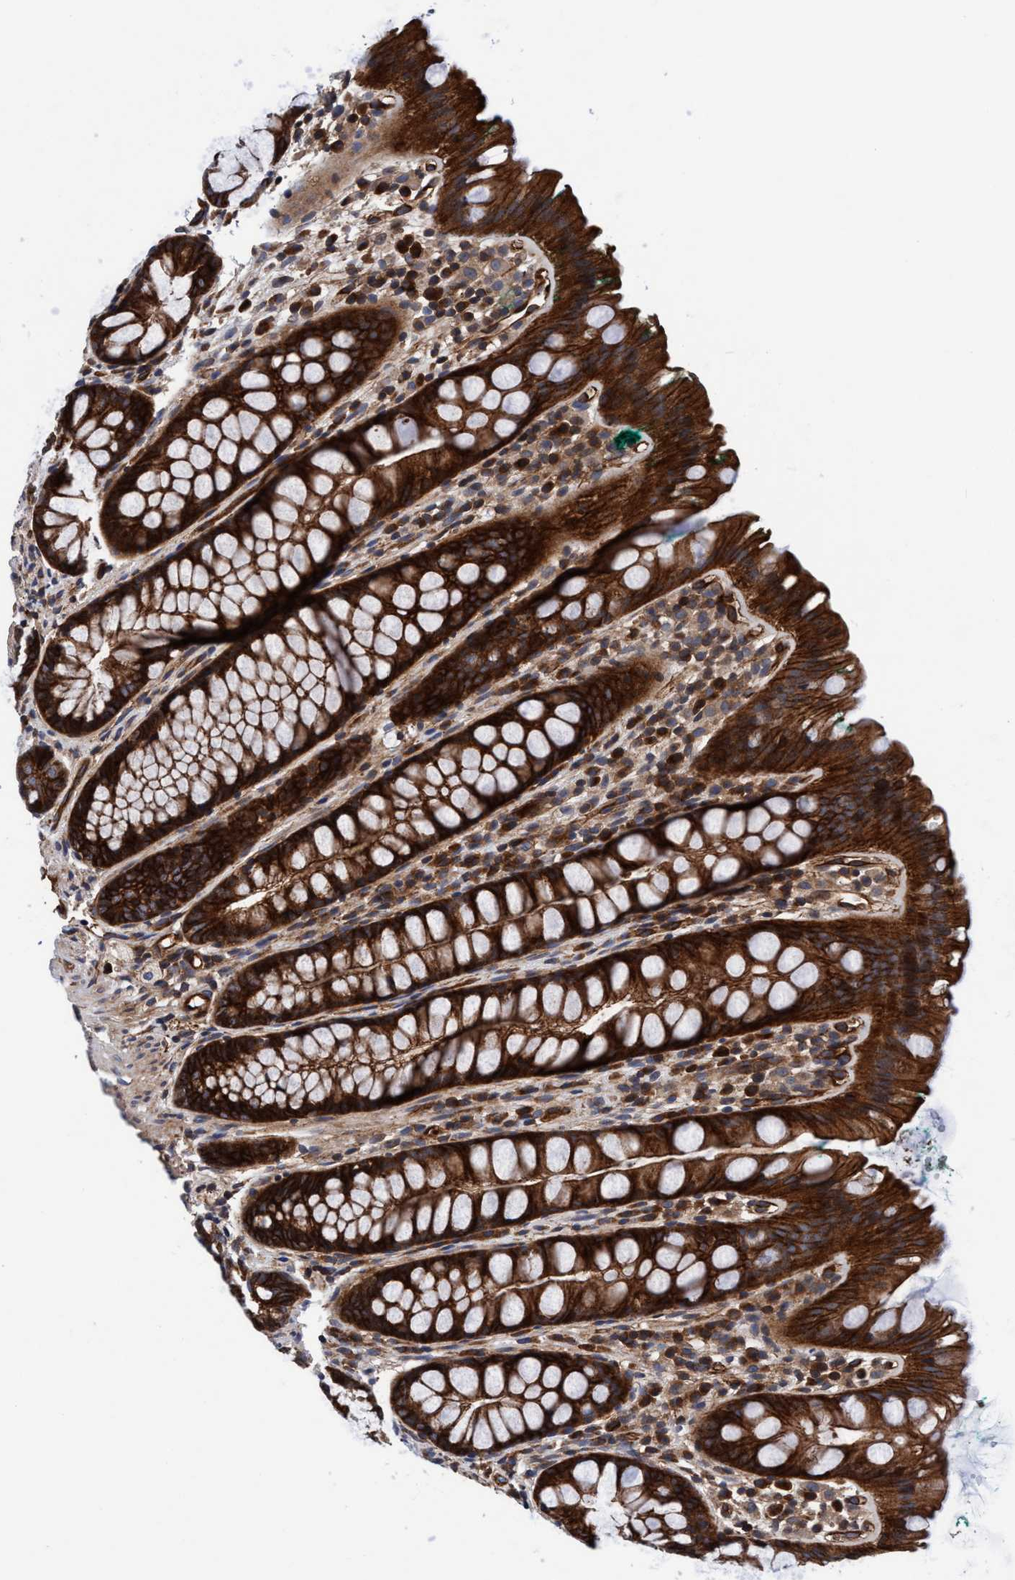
{"staining": {"intensity": "strong", "quantity": ">75%", "location": "cytoplasmic/membranous"}, "tissue": "rectum", "cell_type": "Glandular cells", "image_type": "normal", "snomed": [{"axis": "morphology", "description": "Normal tissue, NOS"}, {"axis": "topography", "description": "Rectum"}], "caption": "Human rectum stained for a protein (brown) reveals strong cytoplasmic/membranous positive staining in about >75% of glandular cells.", "gene": "MCM3AP", "patient": {"sex": "female", "age": 65}}